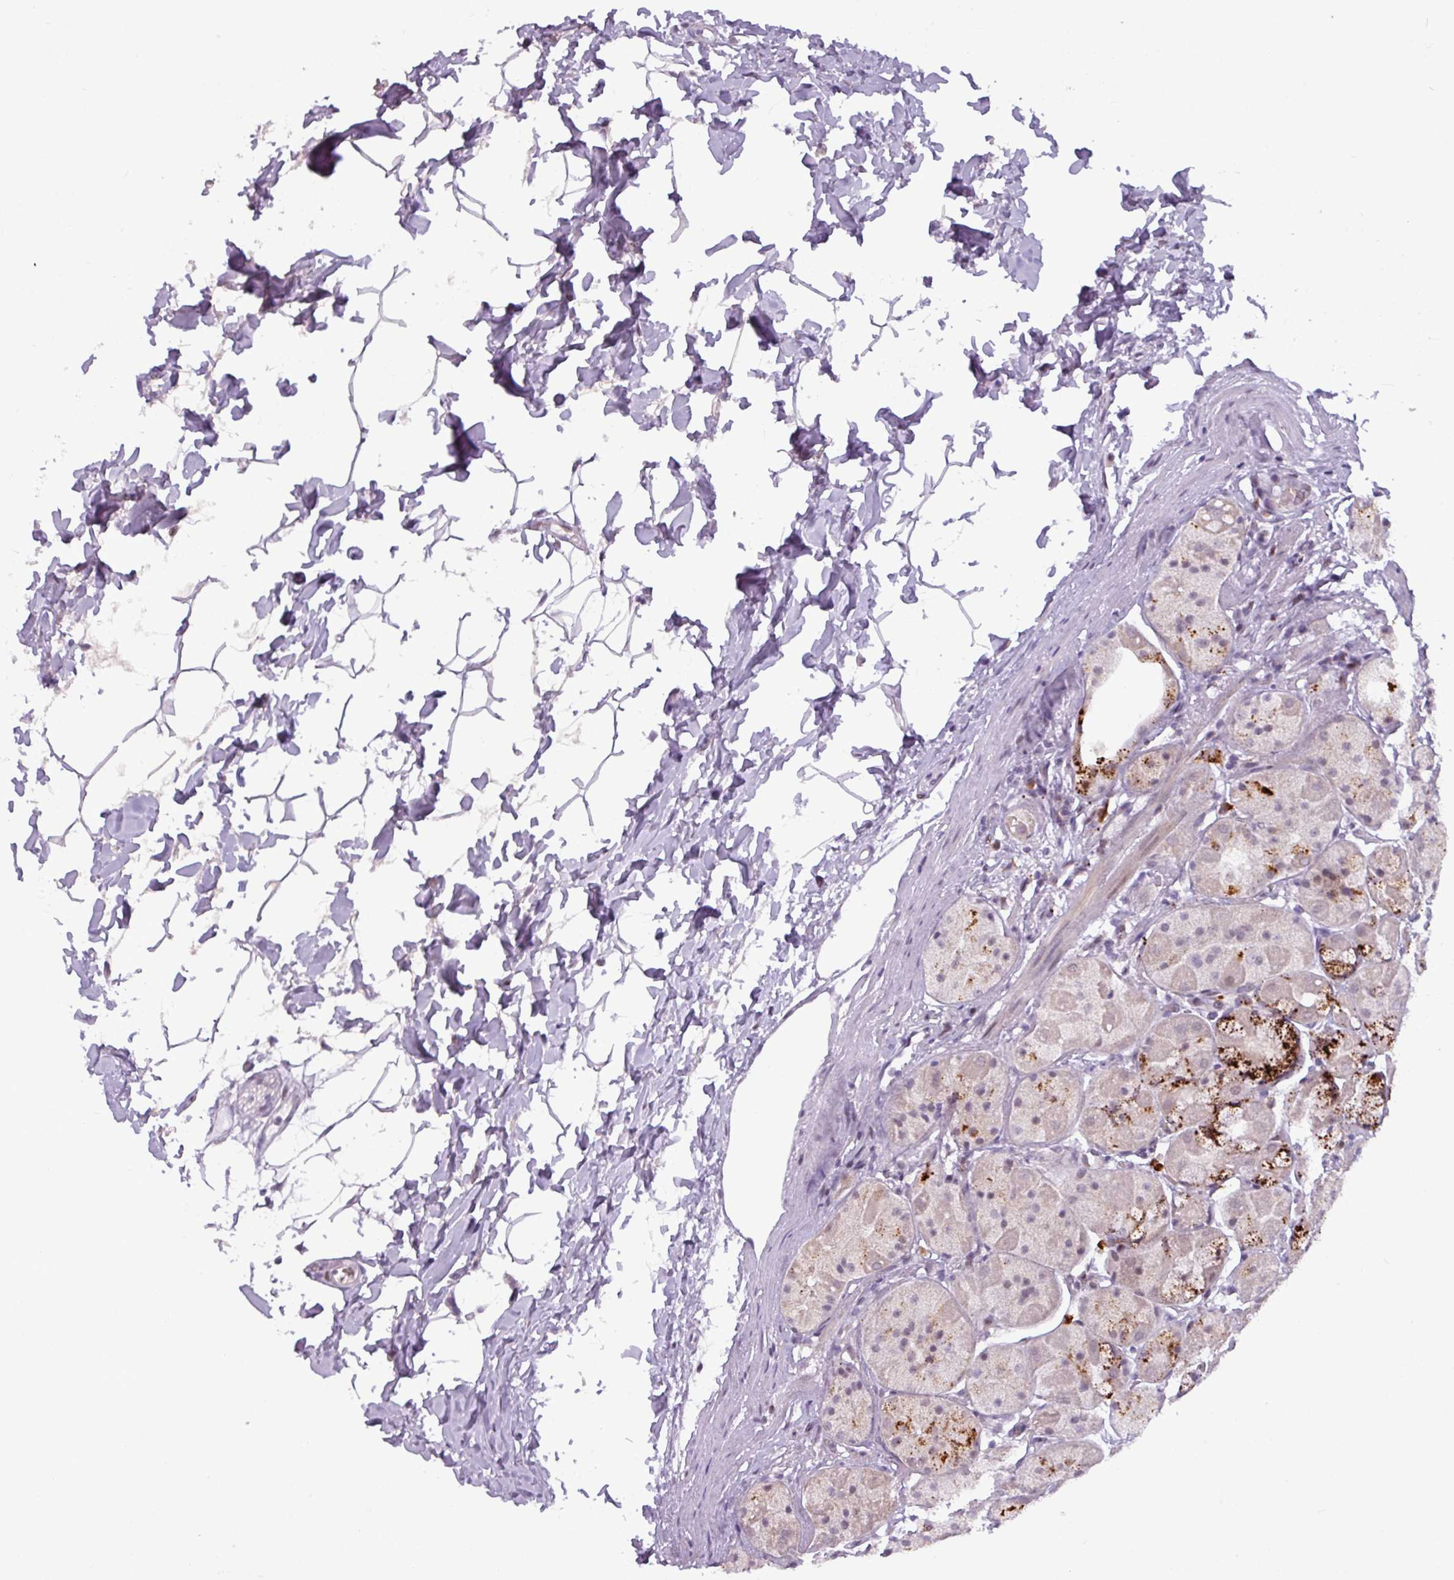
{"staining": {"intensity": "moderate", "quantity": "<25%", "location": "cytoplasmic/membranous"}, "tissue": "stomach", "cell_type": "Glandular cells", "image_type": "normal", "snomed": [{"axis": "morphology", "description": "Normal tissue, NOS"}, {"axis": "topography", "description": "Stomach"}], "caption": "Approximately <25% of glandular cells in normal stomach reveal moderate cytoplasmic/membranous protein staining as visualized by brown immunohistochemical staining.", "gene": "SLC66A2", "patient": {"sex": "male", "age": 57}}